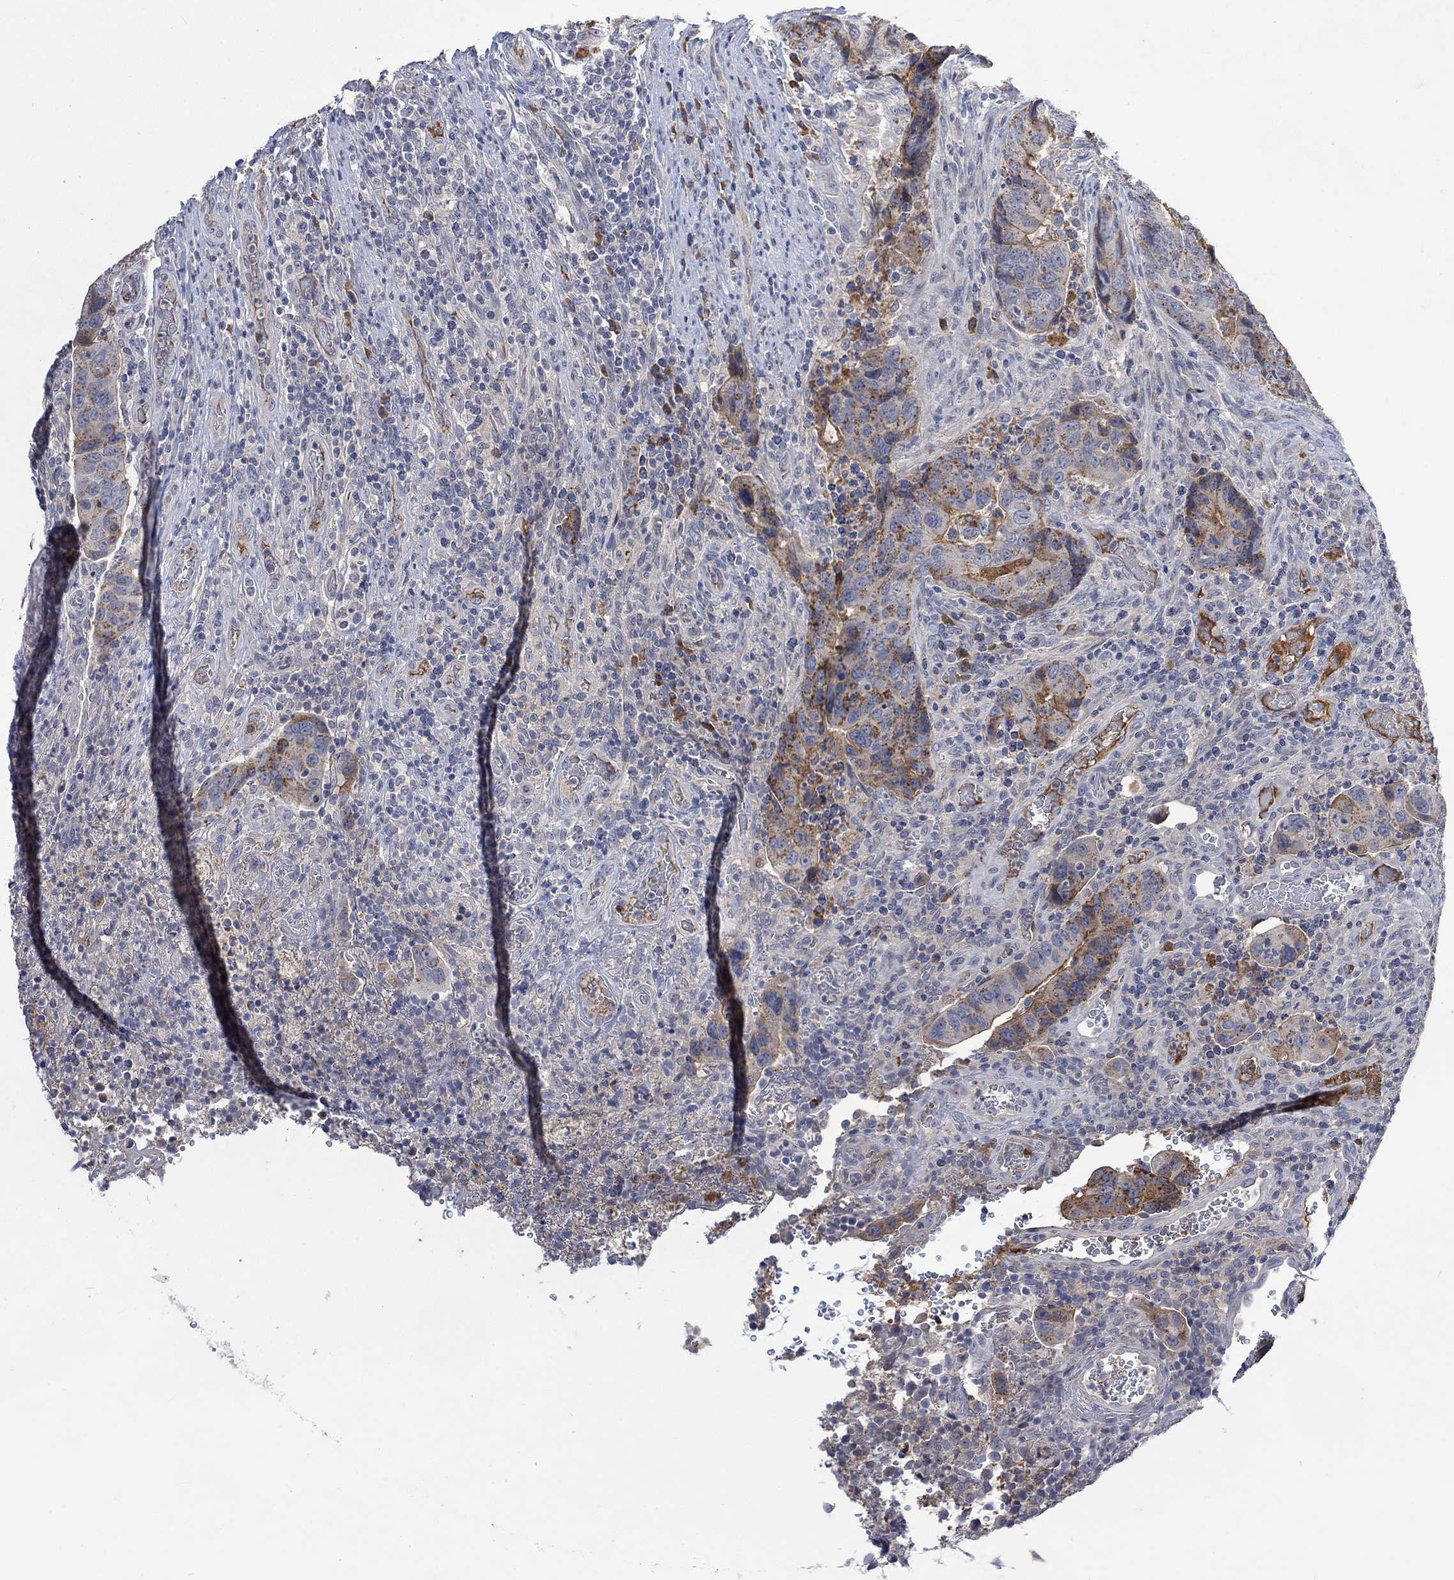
{"staining": {"intensity": "moderate", "quantity": "<25%", "location": "cytoplasmic/membranous"}, "tissue": "colorectal cancer", "cell_type": "Tumor cells", "image_type": "cancer", "snomed": [{"axis": "morphology", "description": "Adenocarcinoma, NOS"}, {"axis": "topography", "description": "Colon"}], "caption": "Immunohistochemistry (IHC) staining of colorectal cancer (adenocarcinoma), which shows low levels of moderate cytoplasmic/membranous staining in approximately <25% of tumor cells indicating moderate cytoplasmic/membranous protein staining. The staining was performed using DAB (brown) for protein detection and nuclei were counterstained in hematoxylin (blue).", "gene": "MSTN", "patient": {"sex": "female", "age": 56}}